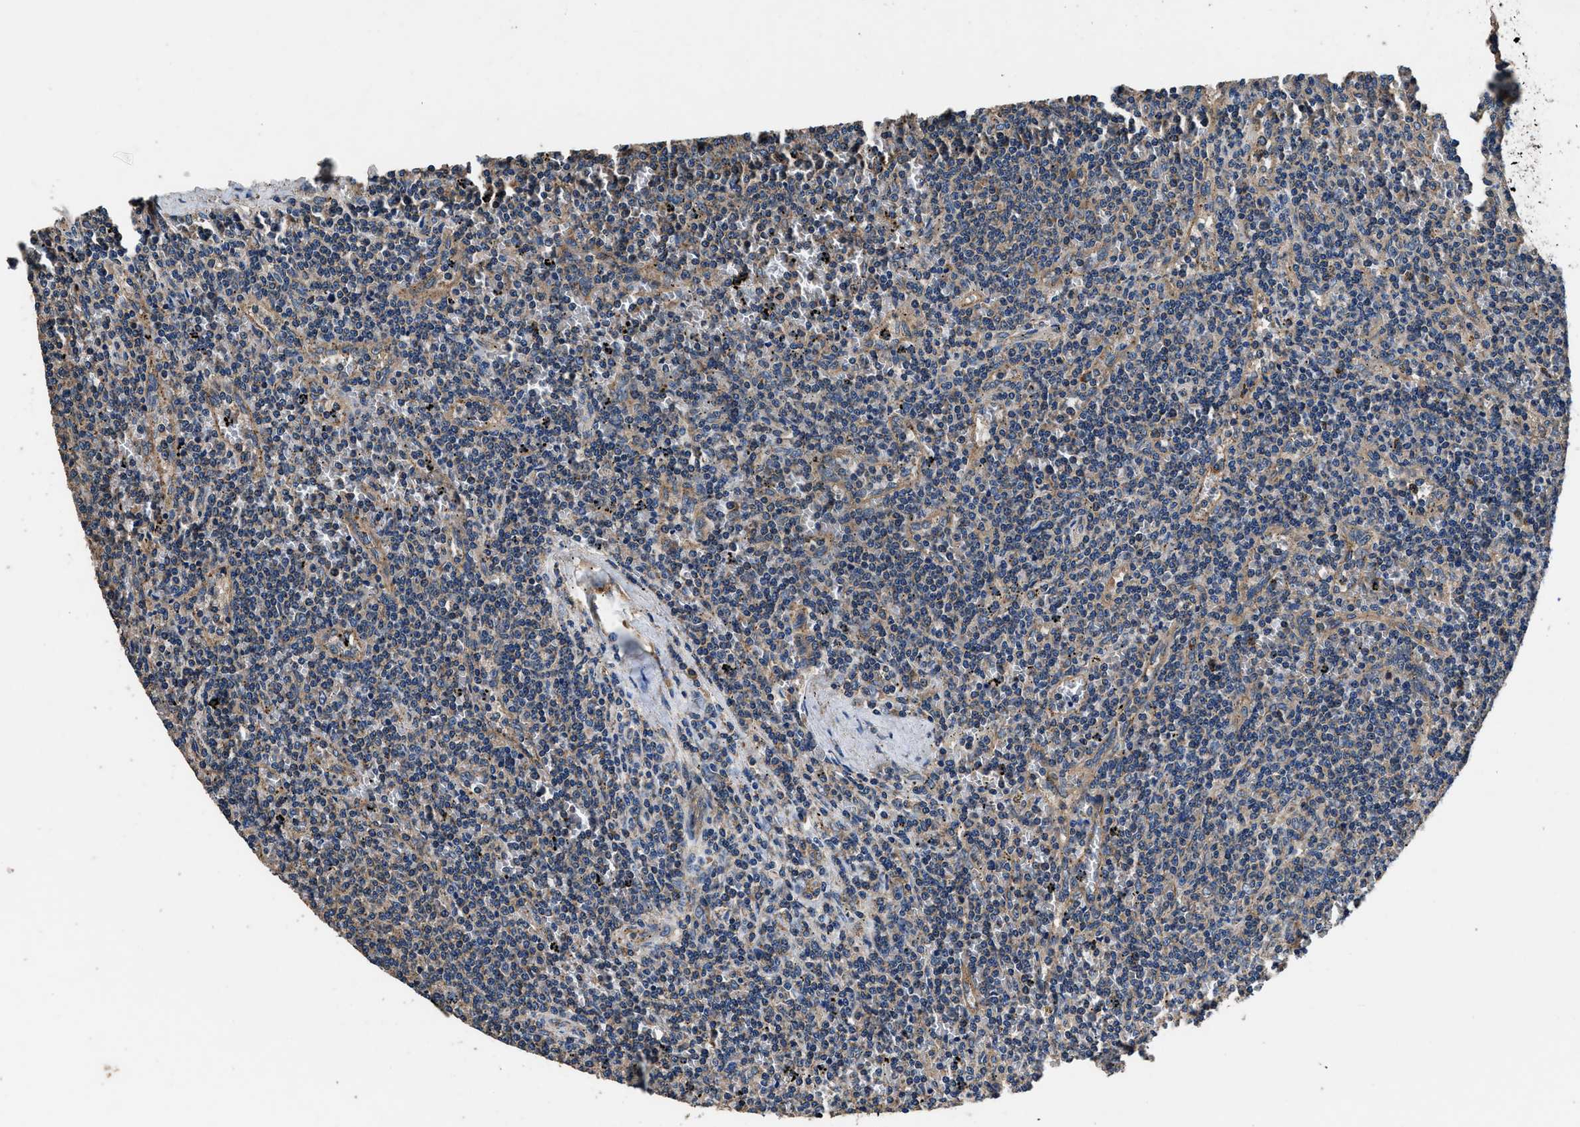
{"staining": {"intensity": "weak", "quantity": "<25%", "location": "cytoplasmic/membranous"}, "tissue": "lymphoma", "cell_type": "Tumor cells", "image_type": "cancer", "snomed": [{"axis": "morphology", "description": "Malignant lymphoma, non-Hodgkin's type, Low grade"}, {"axis": "topography", "description": "Spleen"}], "caption": "Photomicrograph shows no significant protein expression in tumor cells of lymphoma. (DAB immunohistochemistry, high magnification).", "gene": "DHRS7B", "patient": {"sex": "female", "age": 50}}